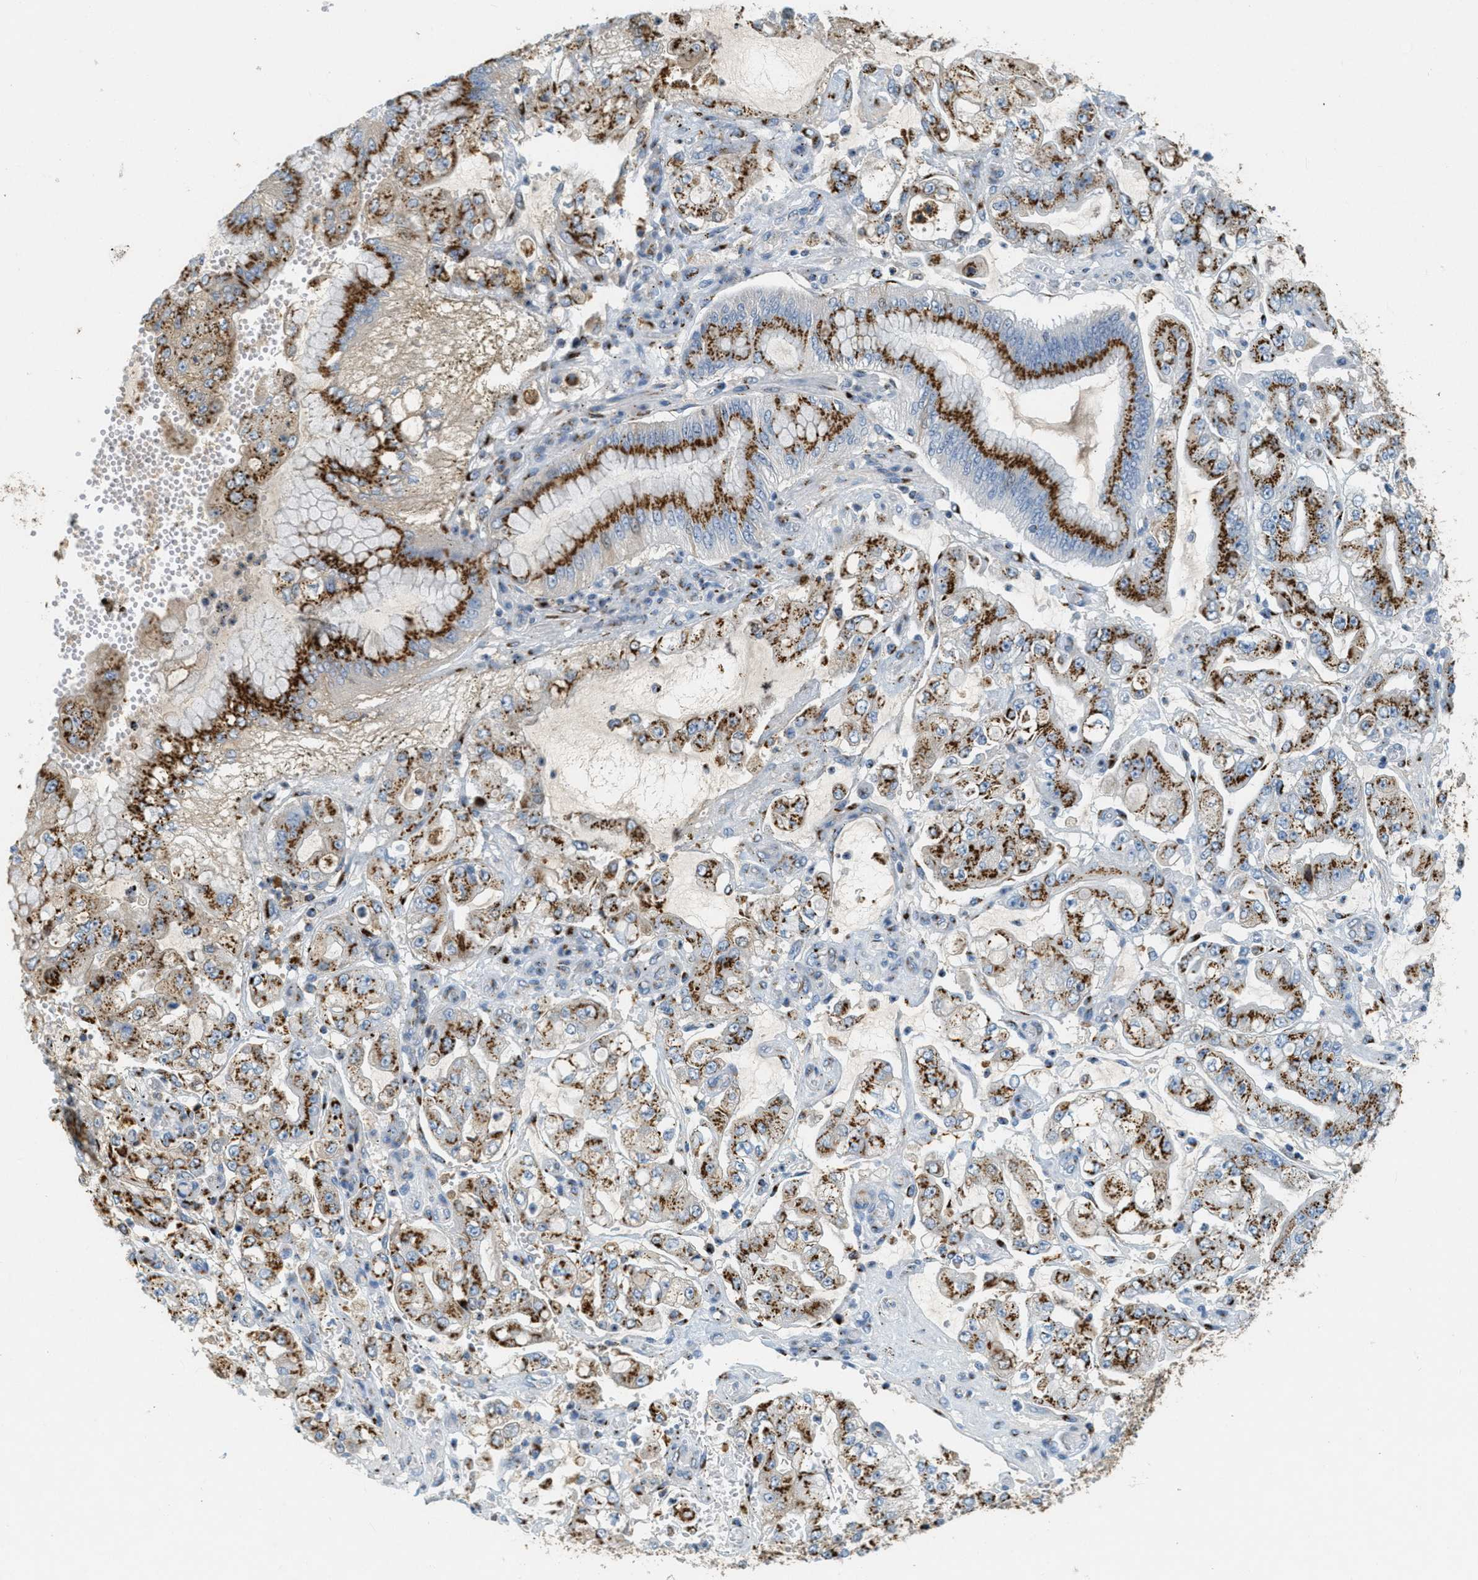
{"staining": {"intensity": "strong", "quantity": ">75%", "location": "cytoplasmic/membranous"}, "tissue": "stomach cancer", "cell_type": "Tumor cells", "image_type": "cancer", "snomed": [{"axis": "morphology", "description": "Adenocarcinoma, NOS"}, {"axis": "topography", "description": "Stomach"}], "caption": "Adenocarcinoma (stomach) was stained to show a protein in brown. There is high levels of strong cytoplasmic/membranous positivity in approximately >75% of tumor cells.", "gene": "ENTPD4", "patient": {"sex": "male", "age": 76}}